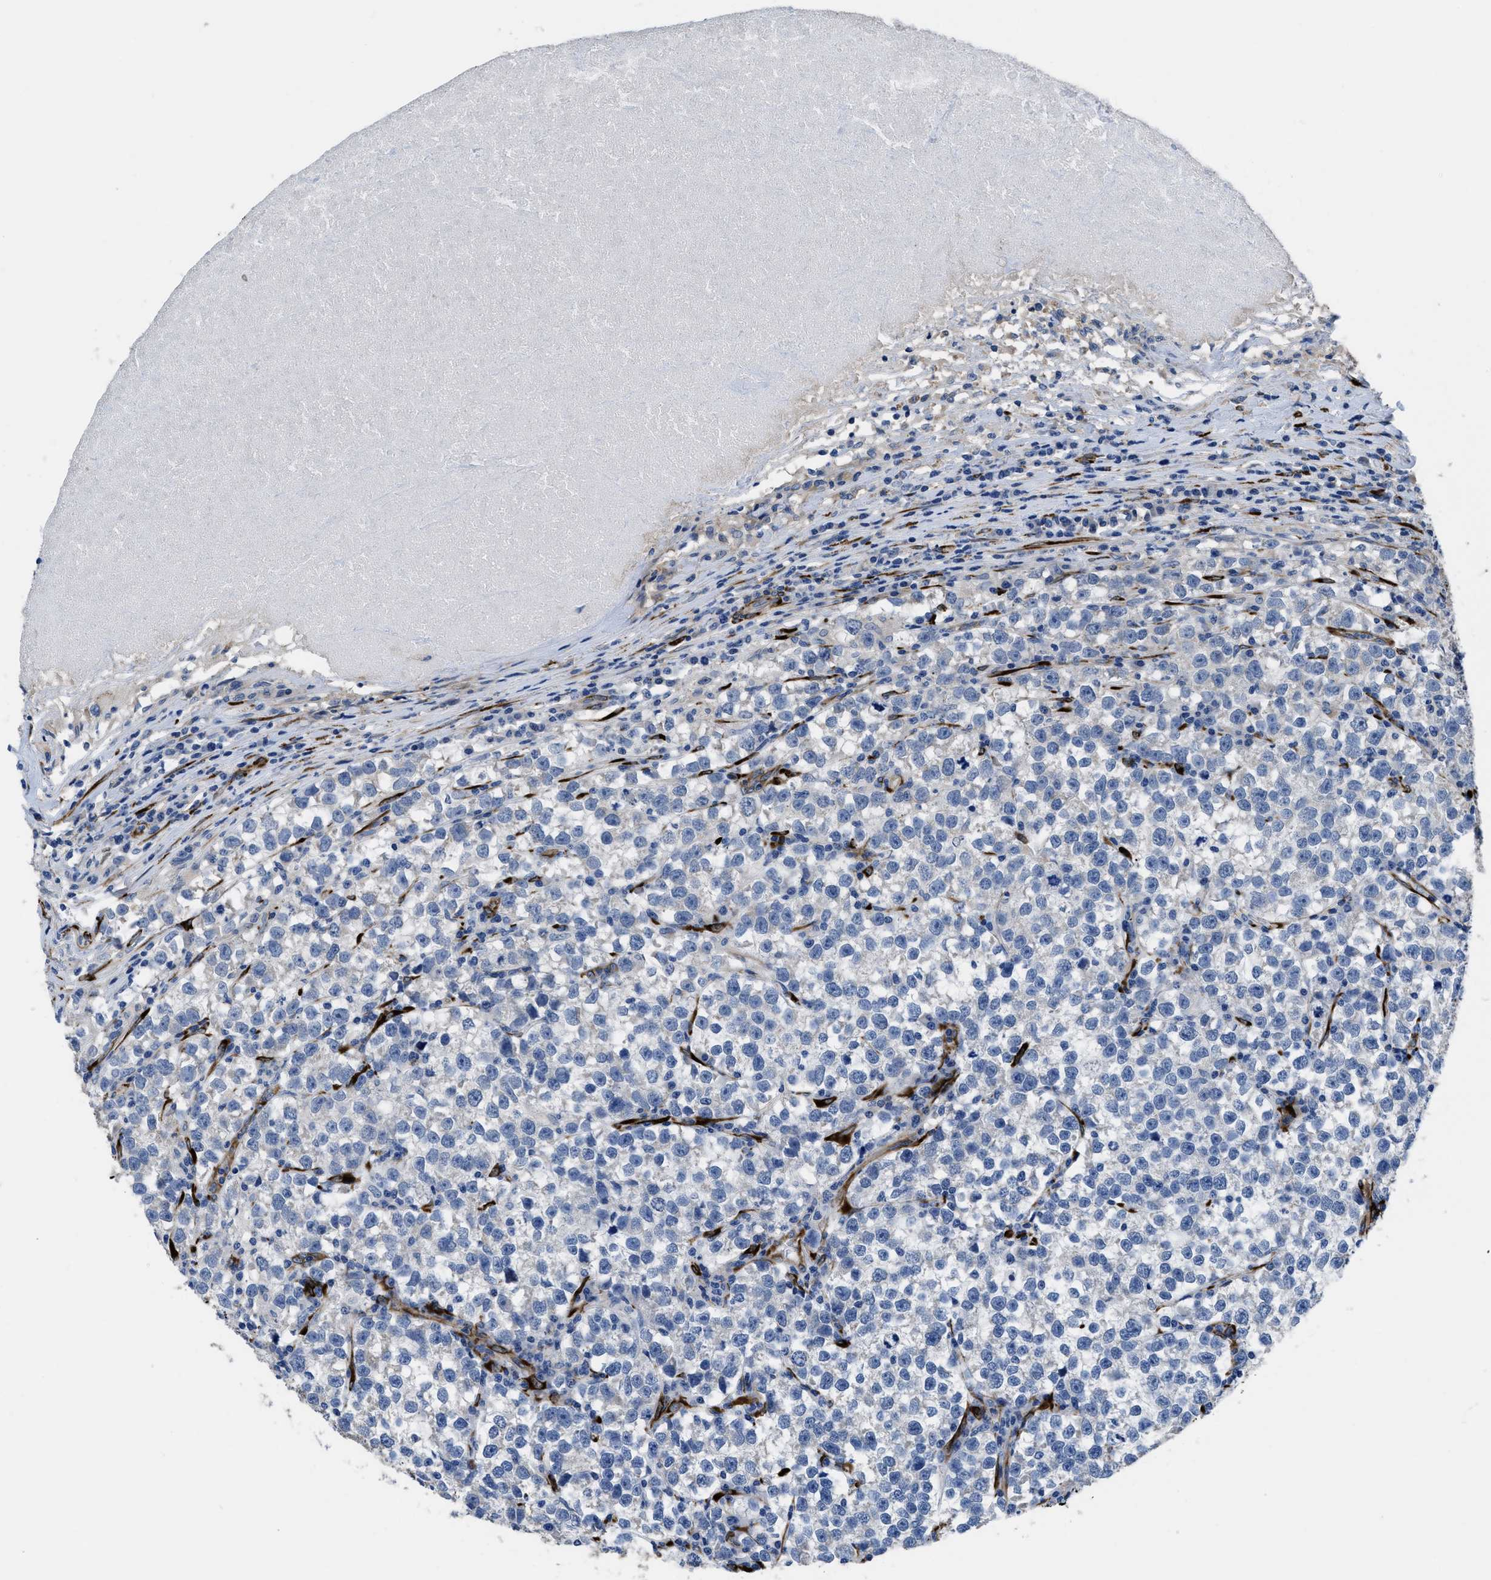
{"staining": {"intensity": "negative", "quantity": "none", "location": "none"}, "tissue": "testis cancer", "cell_type": "Tumor cells", "image_type": "cancer", "snomed": [{"axis": "morphology", "description": "Normal tissue, NOS"}, {"axis": "morphology", "description": "Seminoma, NOS"}, {"axis": "topography", "description": "Testis"}], "caption": "Immunohistochemical staining of testis seminoma displays no significant staining in tumor cells.", "gene": "SQLE", "patient": {"sex": "male", "age": 43}}